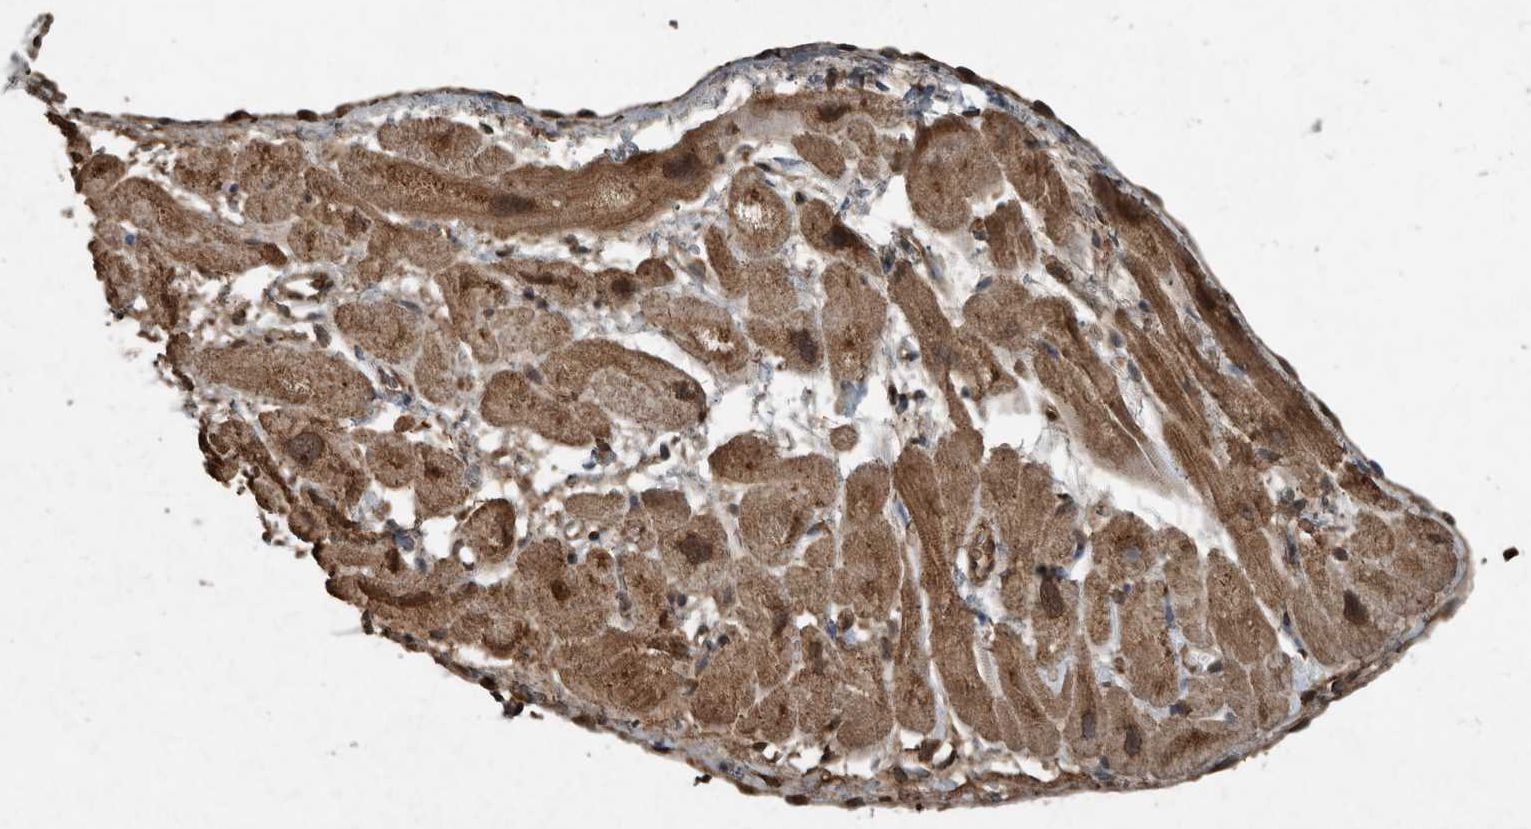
{"staining": {"intensity": "moderate", "quantity": ">75%", "location": "cytoplasmic/membranous,nuclear"}, "tissue": "heart muscle", "cell_type": "Cardiomyocytes", "image_type": "normal", "snomed": [{"axis": "morphology", "description": "Normal tissue, NOS"}, {"axis": "topography", "description": "Heart"}], "caption": "Immunohistochemistry (DAB) staining of normal heart muscle displays moderate cytoplasmic/membranous,nuclear protein positivity in about >75% of cardiomyocytes. (Brightfield microscopy of DAB IHC at high magnification).", "gene": "ARHGEF12", "patient": {"sex": "male", "age": 49}}